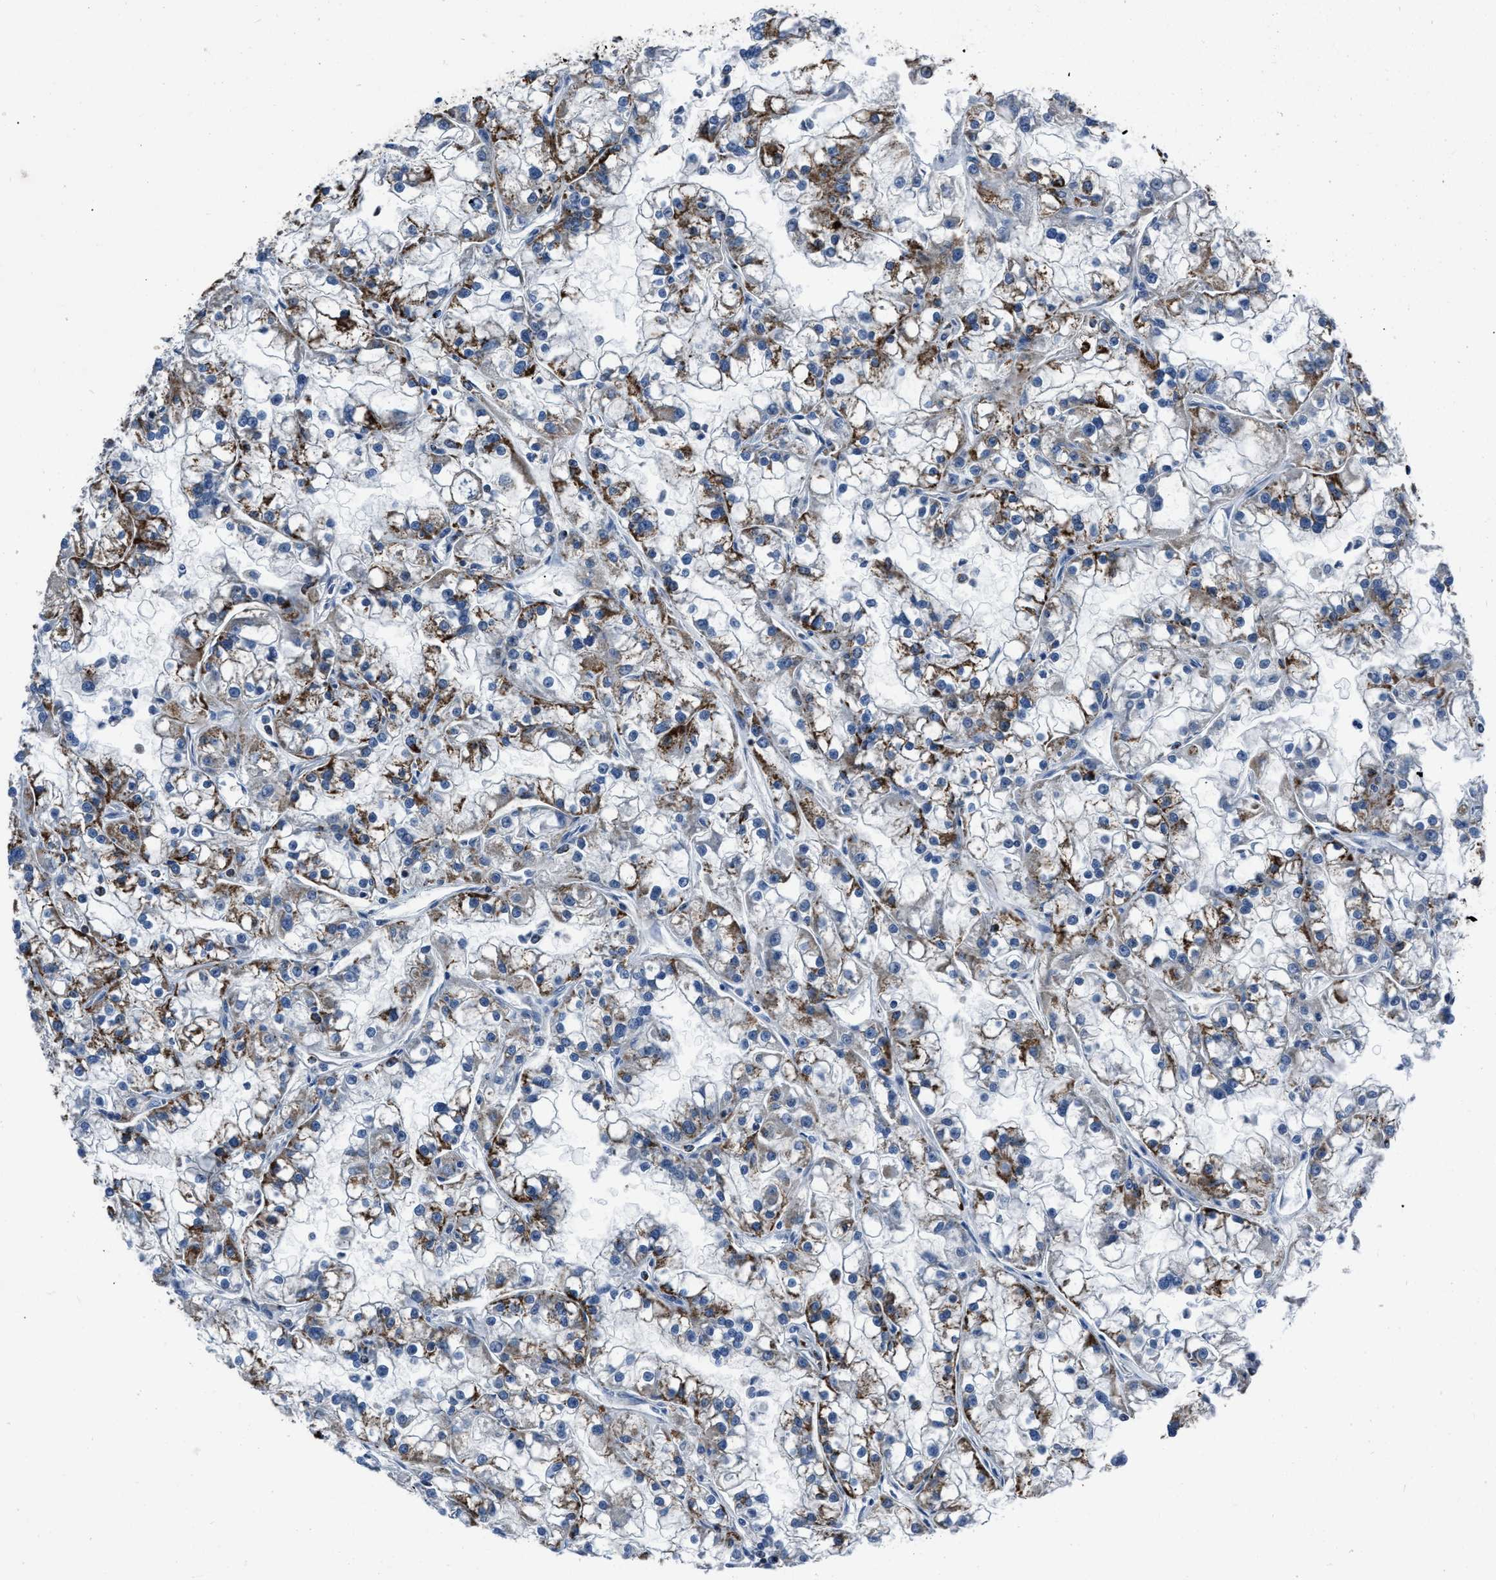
{"staining": {"intensity": "moderate", "quantity": ">75%", "location": "cytoplasmic/membranous"}, "tissue": "renal cancer", "cell_type": "Tumor cells", "image_type": "cancer", "snomed": [{"axis": "morphology", "description": "Adenocarcinoma, NOS"}, {"axis": "topography", "description": "Kidney"}], "caption": "Renal cancer stained with a brown dye reveals moderate cytoplasmic/membranous positive expression in about >75% of tumor cells.", "gene": "NSD3", "patient": {"sex": "female", "age": 52}}